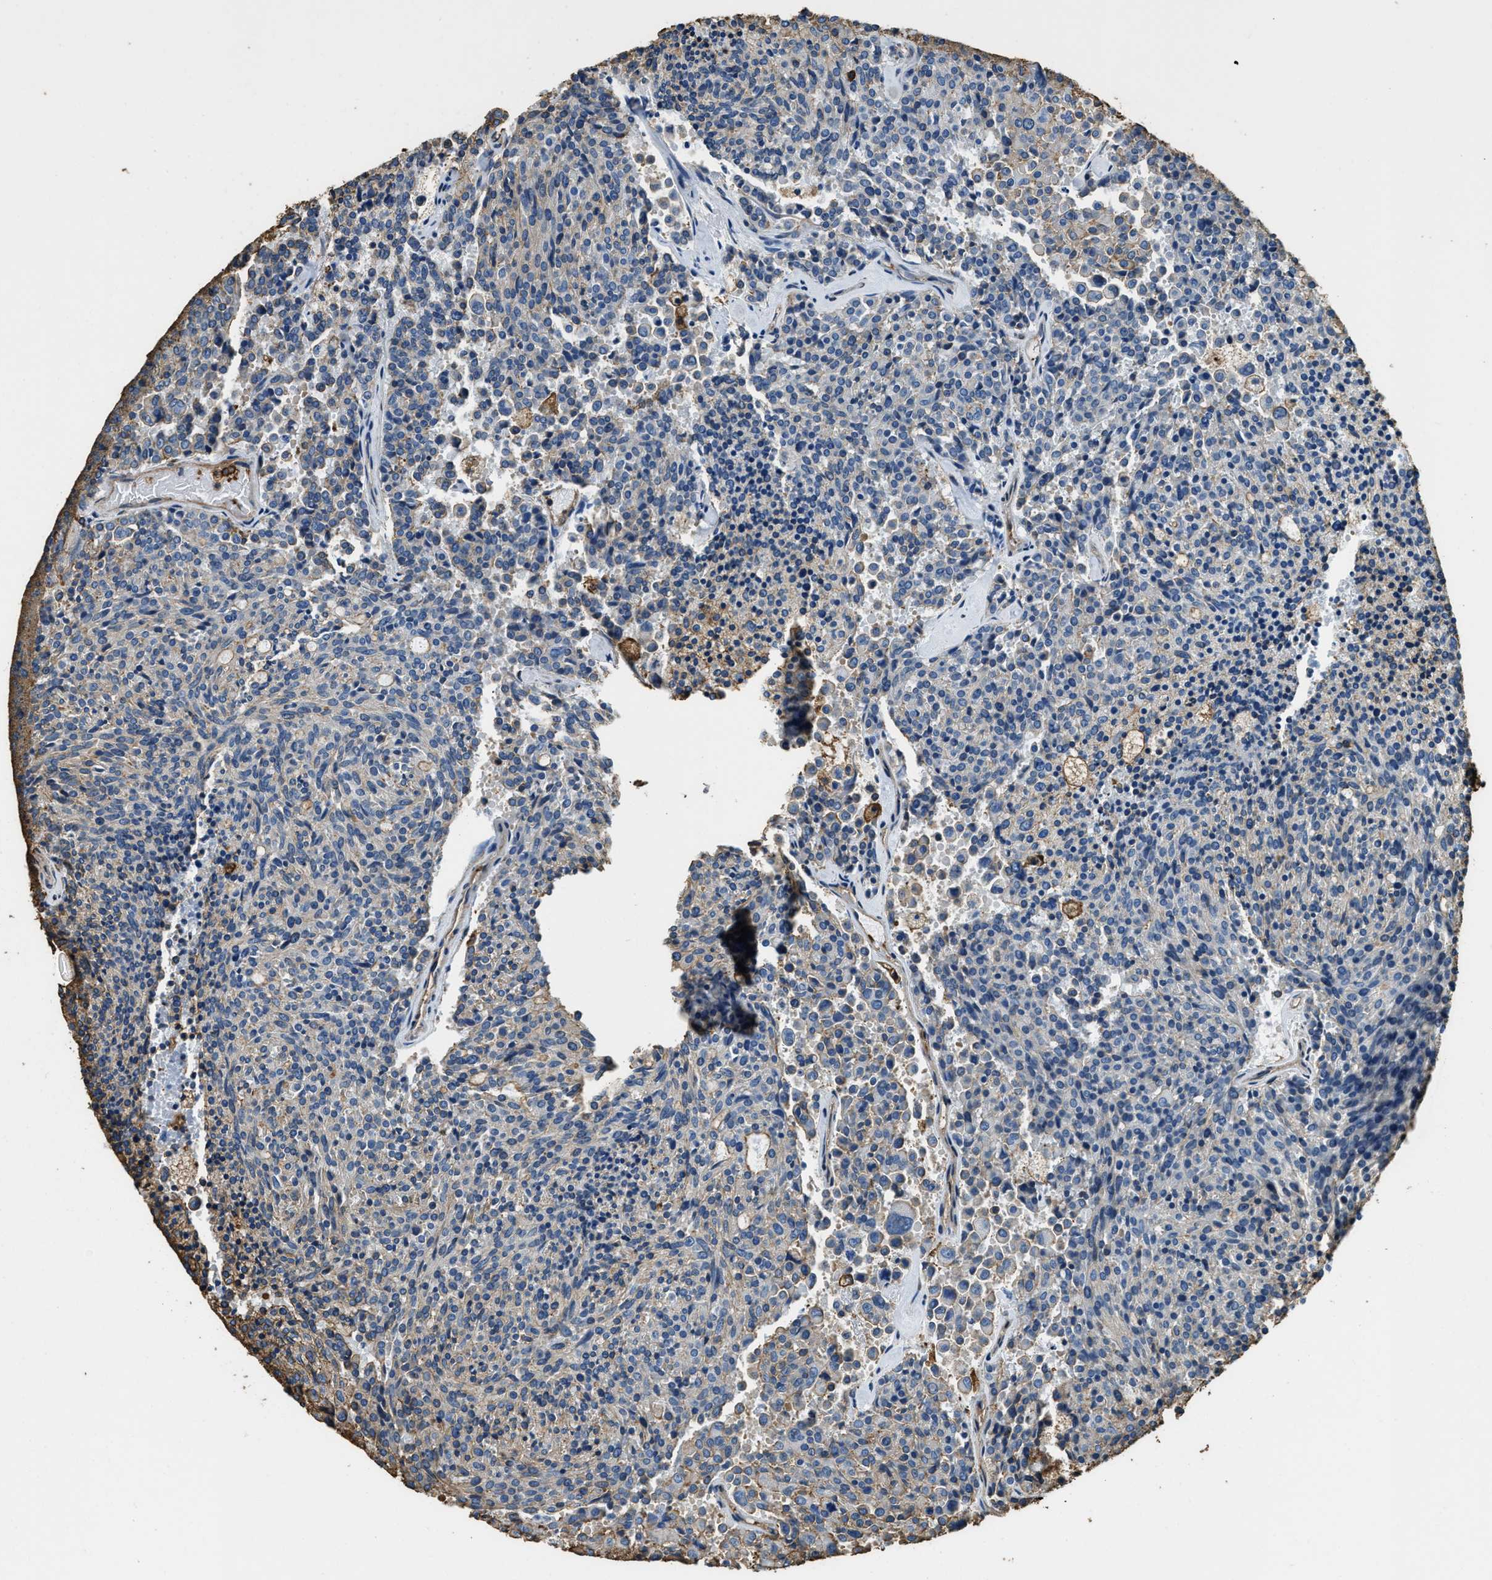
{"staining": {"intensity": "negative", "quantity": "none", "location": "none"}, "tissue": "carcinoid", "cell_type": "Tumor cells", "image_type": "cancer", "snomed": [{"axis": "morphology", "description": "Carcinoid, malignant, NOS"}, {"axis": "topography", "description": "Pancreas"}], "caption": "DAB (3,3'-diaminobenzidine) immunohistochemical staining of carcinoid reveals no significant expression in tumor cells.", "gene": "ACCS", "patient": {"sex": "female", "age": 54}}